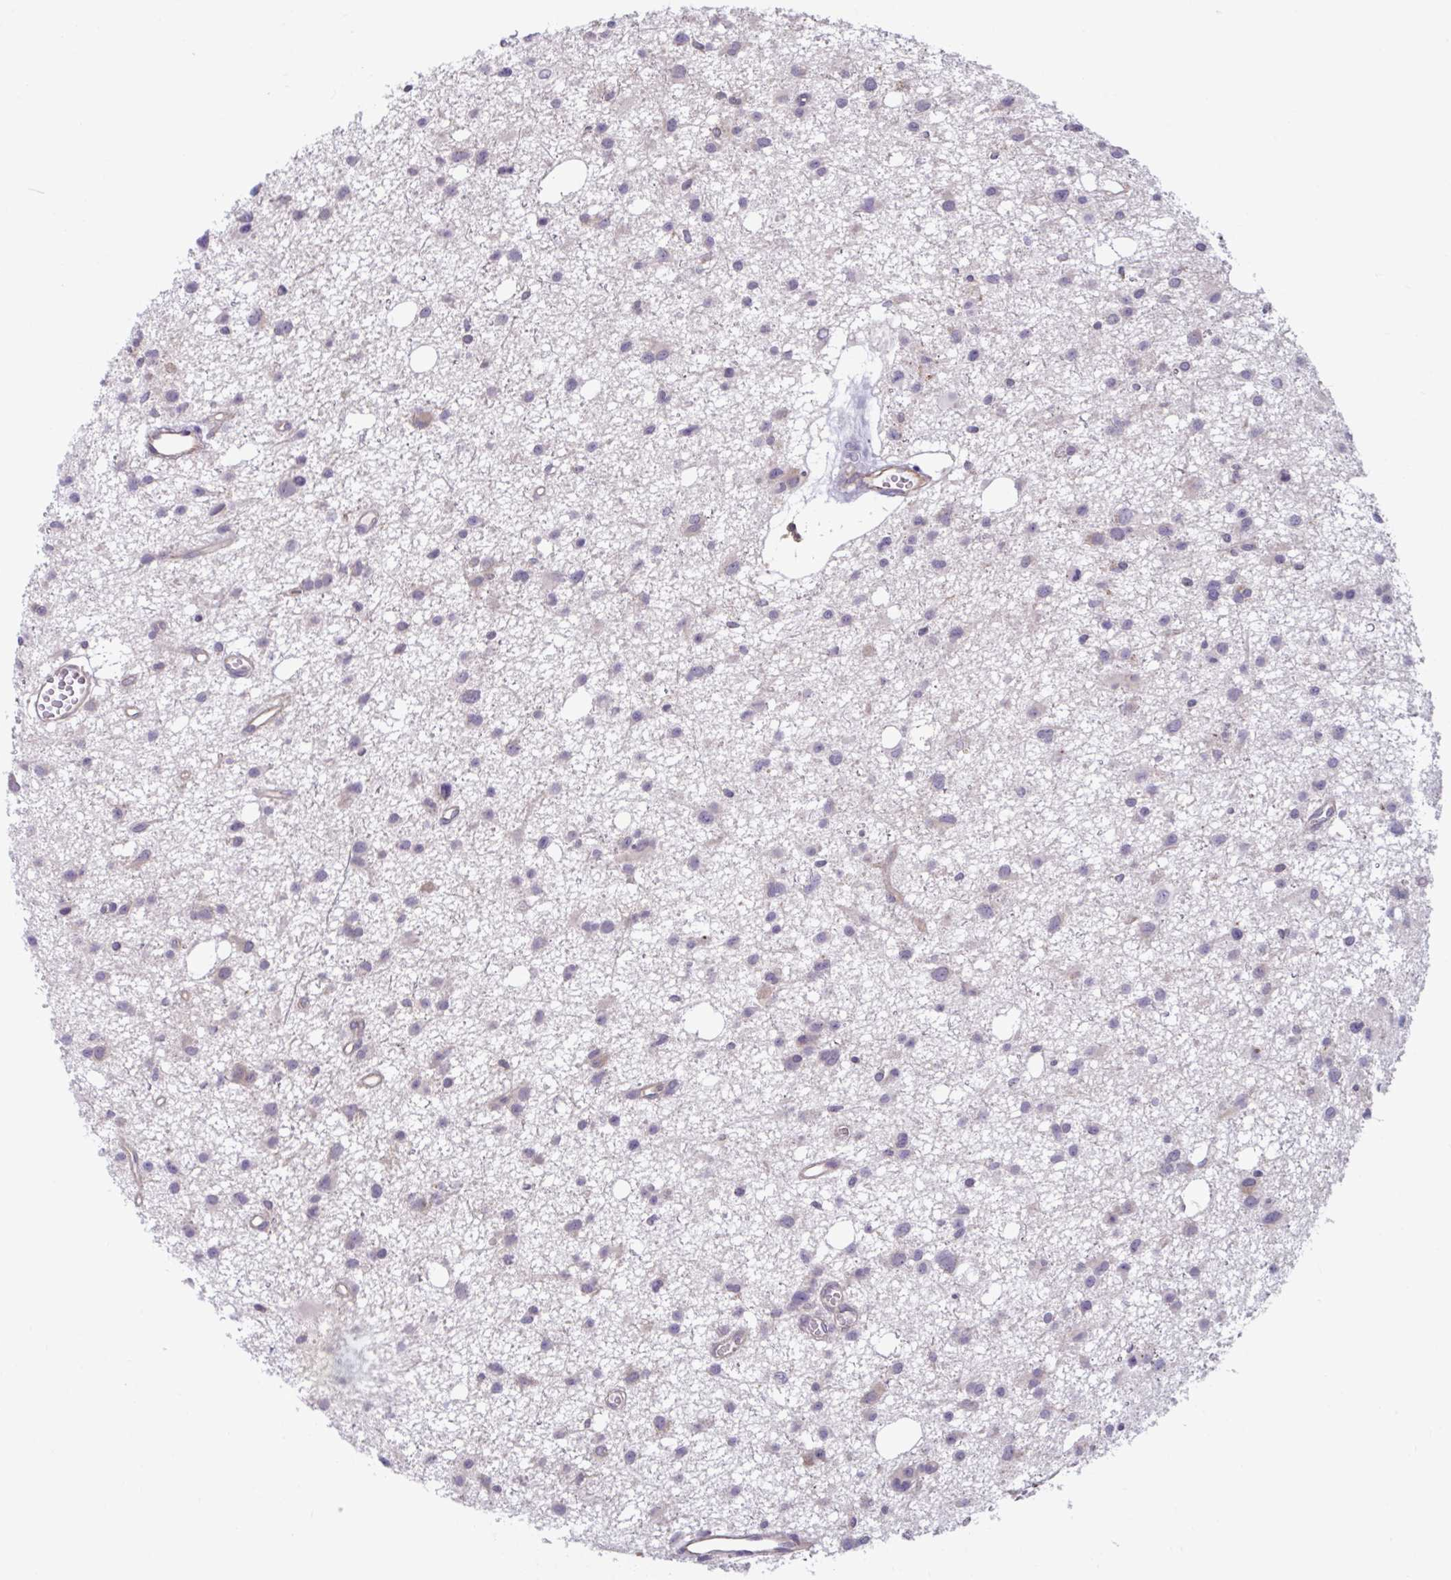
{"staining": {"intensity": "weak", "quantity": "<25%", "location": "cytoplasmic/membranous"}, "tissue": "glioma", "cell_type": "Tumor cells", "image_type": "cancer", "snomed": [{"axis": "morphology", "description": "Glioma, malignant, High grade"}, {"axis": "topography", "description": "Brain"}], "caption": "Immunohistochemistry micrograph of human high-grade glioma (malignant) stained for a protein (brown), which reveals no expression in tumor cells. (DAB immunohistochemistry (IHC), high magnification).", "gene": "IST1", "patient": {"sex": "male", "age": 23}}